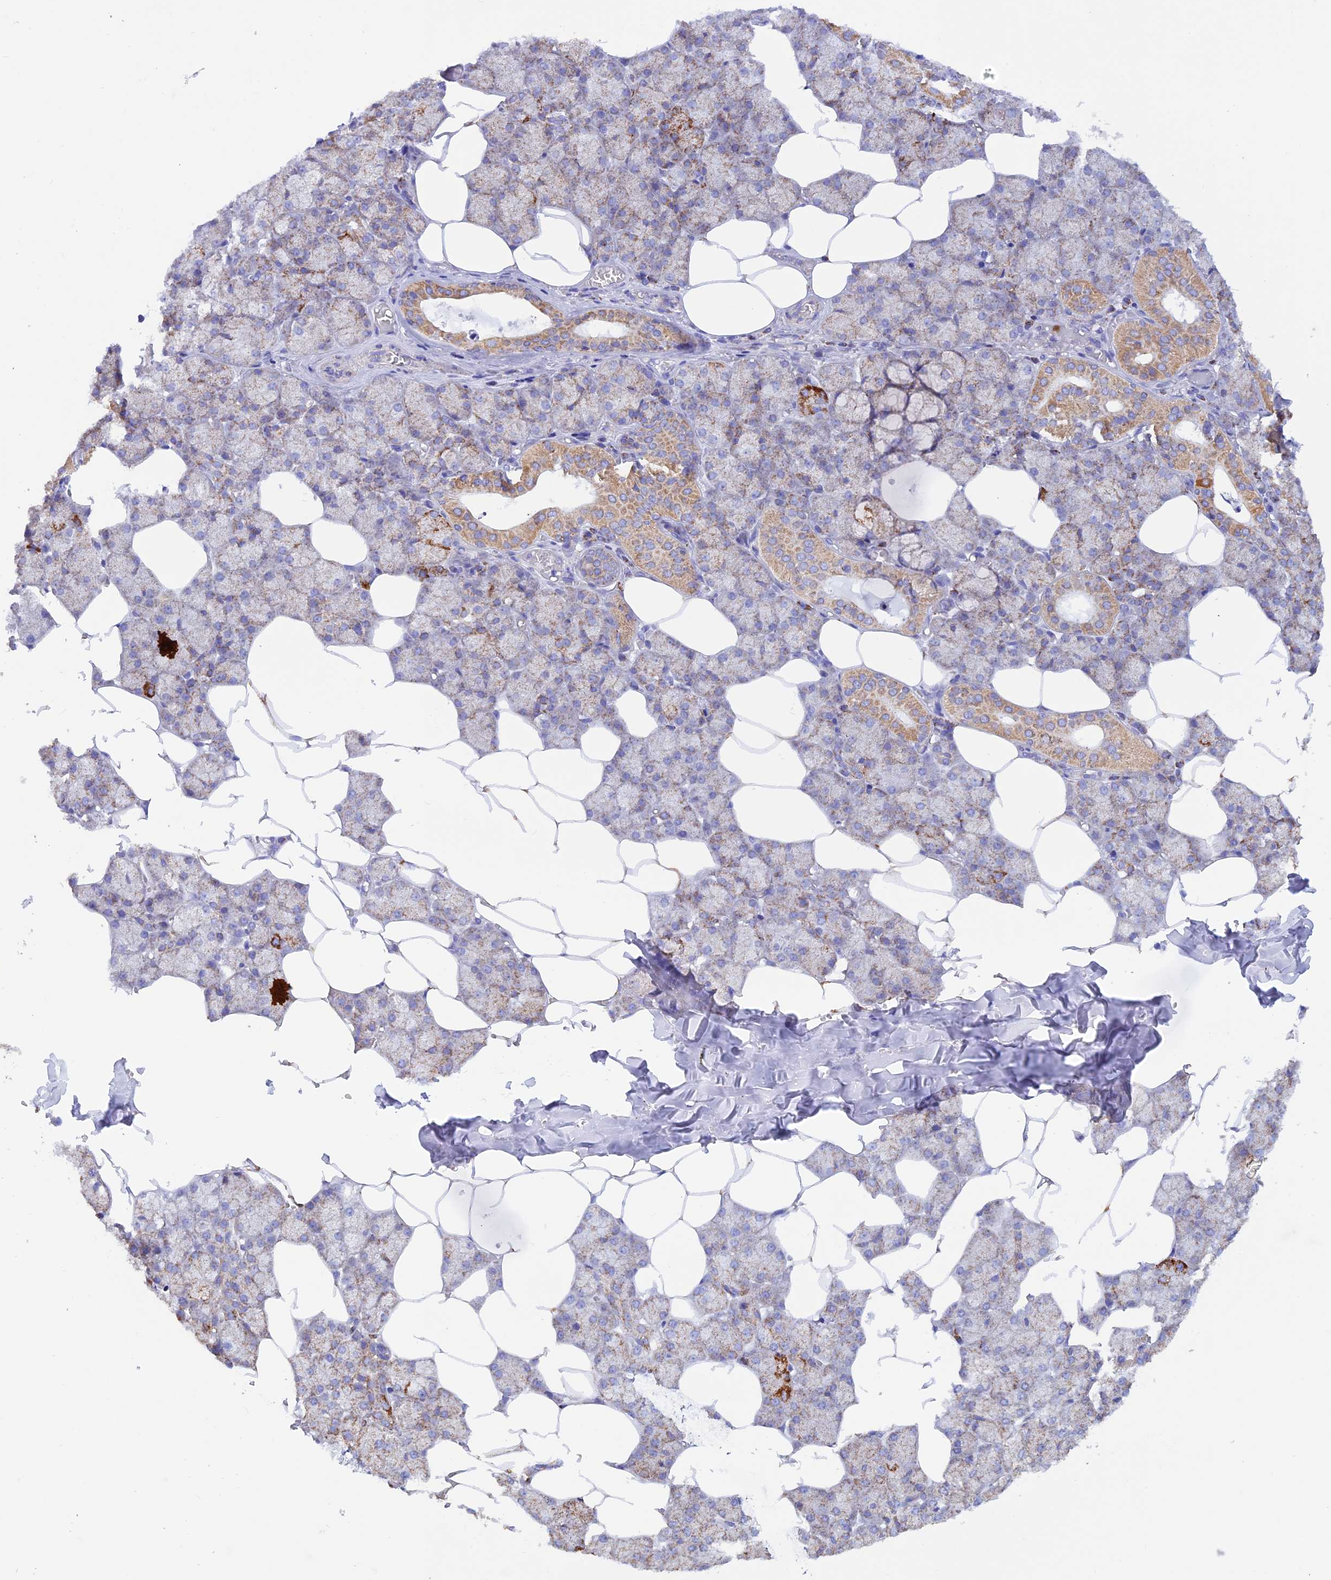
{"staining": {"intensity": "moderate", "quantity": "25%-75%", "location": "cytoplasmic/membranous"}, "tissue": "salivary gland", "cell_type": "Glandular cells", "image_type": "normal", "snomed": [{"axis": "morphology", "description": "Normal tissue, NOS"}, {"axis": "topography", "description": "Salivary gland"}], "caption": "Immunohistochemical staining of unremarkable human salivary gland demonstrates medium levels of moderate cytoplasmic/membranous staining in about 25%-75% of glandular cells.", "gene": "GCDH", "patient": {"sex": "male", "age": 62}}